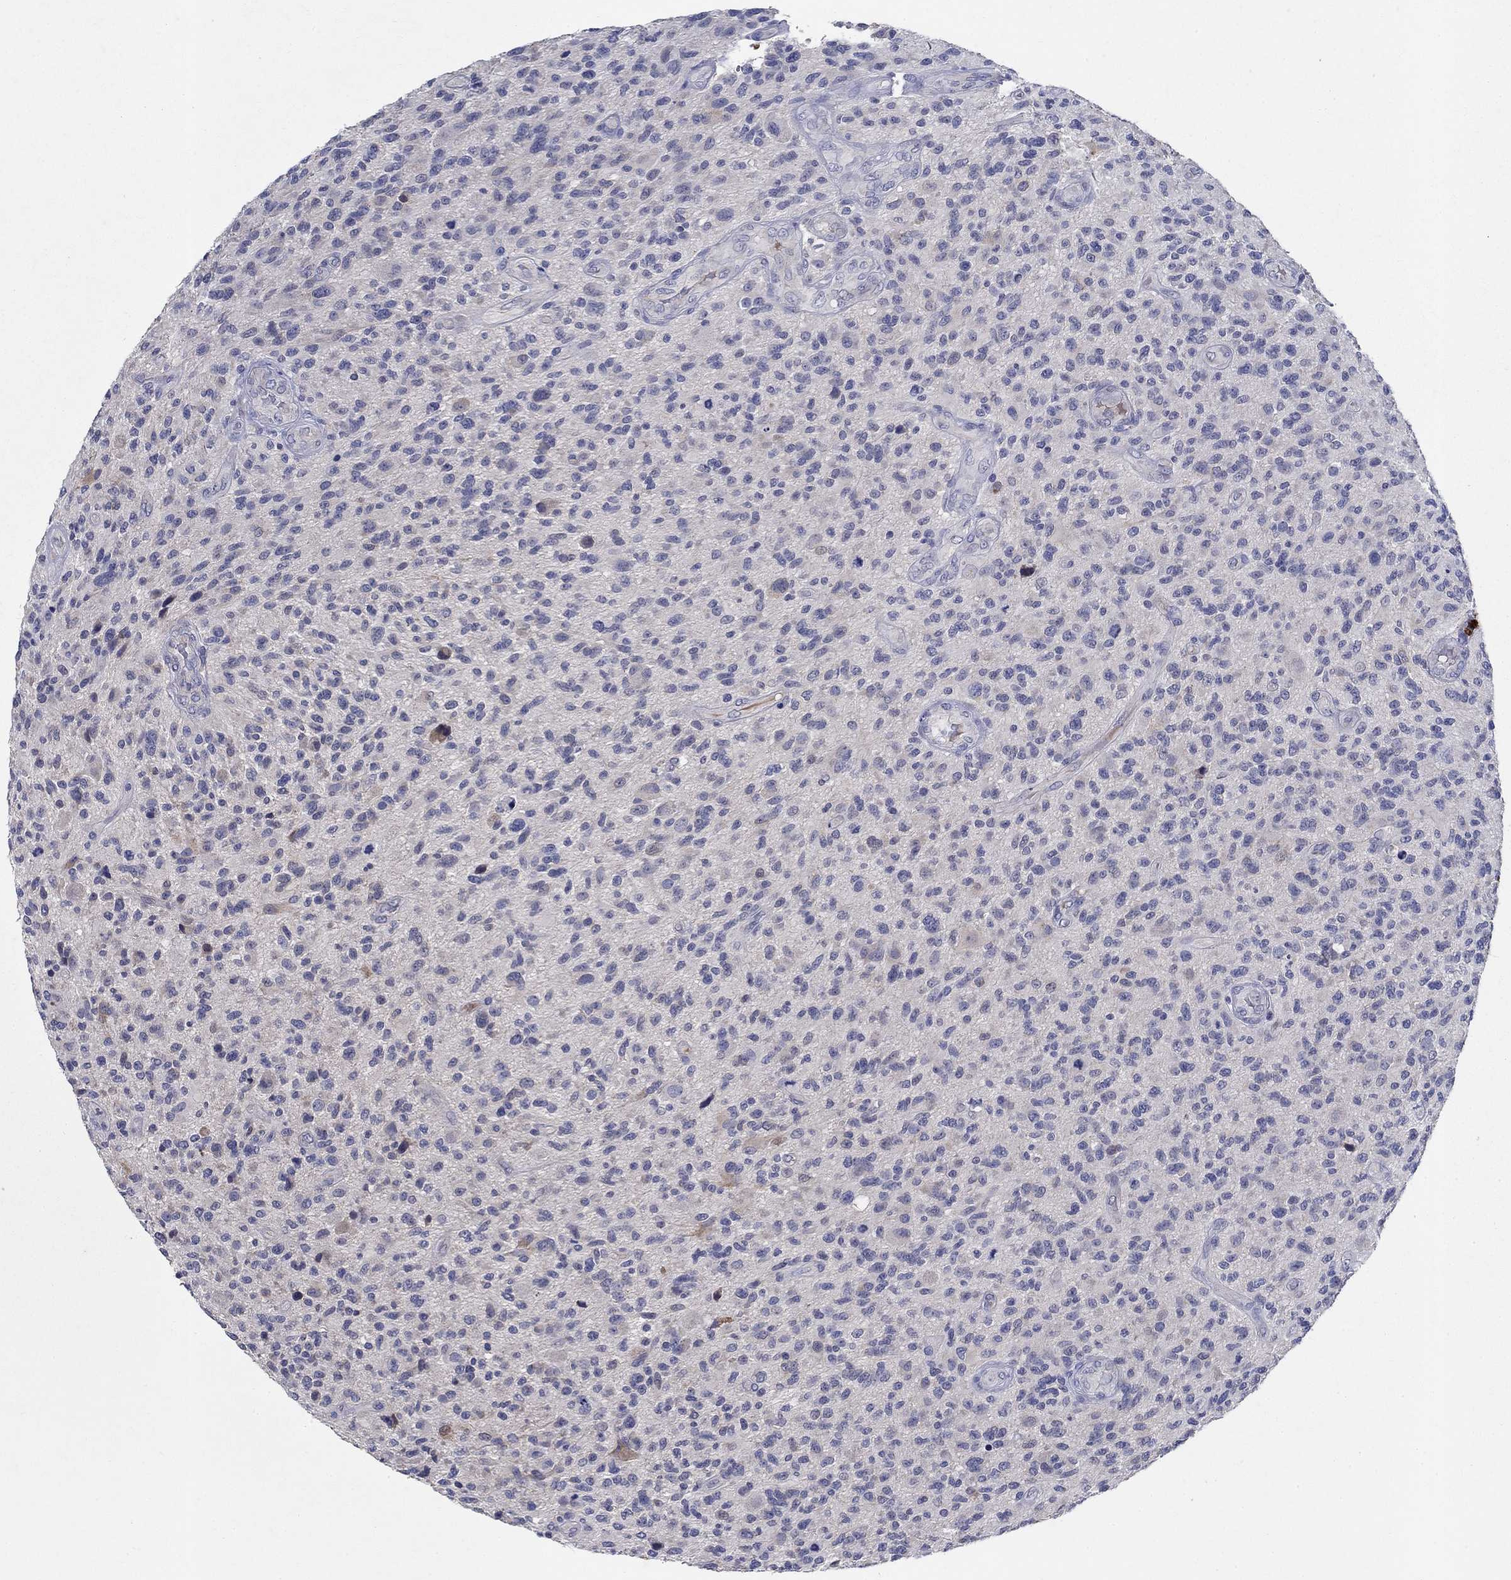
{"staining": {"intensity": "negative", "quantity": "none", "location": "none"}, "tissue": "glioma", "cell_type": "Tumor cells", "image_type": "cancer", "snomed": [{"axis": "morphology", "description": "Glioma, malignant, High grade"}, {"axis": "topography", "description": "Brain"}], "caption": "The immunohistochemistry (IHC) histopathology image has no significant staining in tumor cells of glioma tissue.", "gene": "PROZ", "patient": {"sex": "male", "age": 47}}